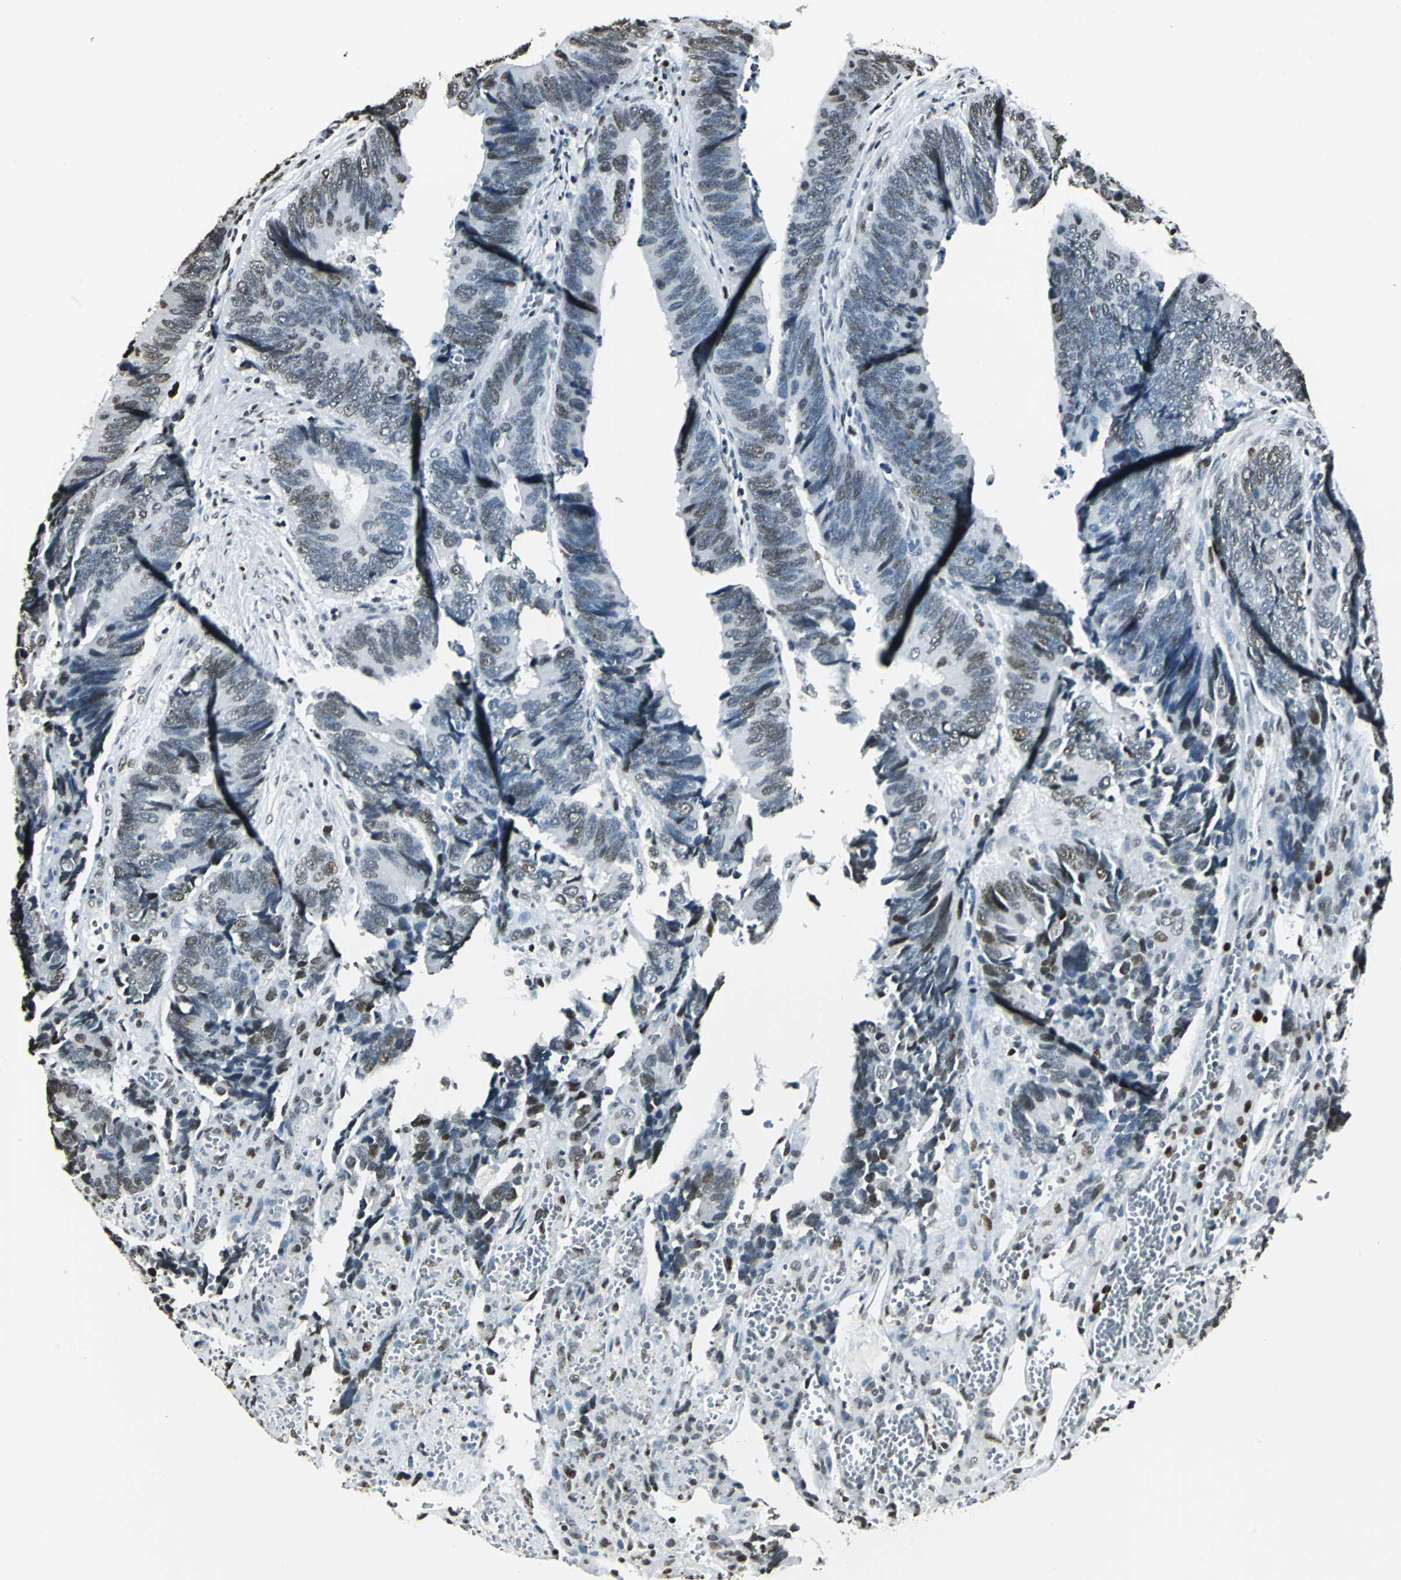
{"staining": {"intensity": "moderate", "quantity": "25%-75%", "location": "nuclear"}, "tissue": "colorectal cancer", "cell_type": "Tumor cells", "image_type": "cancer", "snomed": [{"axis": "morphology", "description": "Adenocarcinoma, NOS"}, {"axis": "topography", "description": "Colon"}], "caption": "A brown stain labels moderate nuclear positivity of a protein in adenocarcinoma (colorectal) tumor cells.", "gene": "MCM4", "patient": {"sex": "male", "age": 72}}